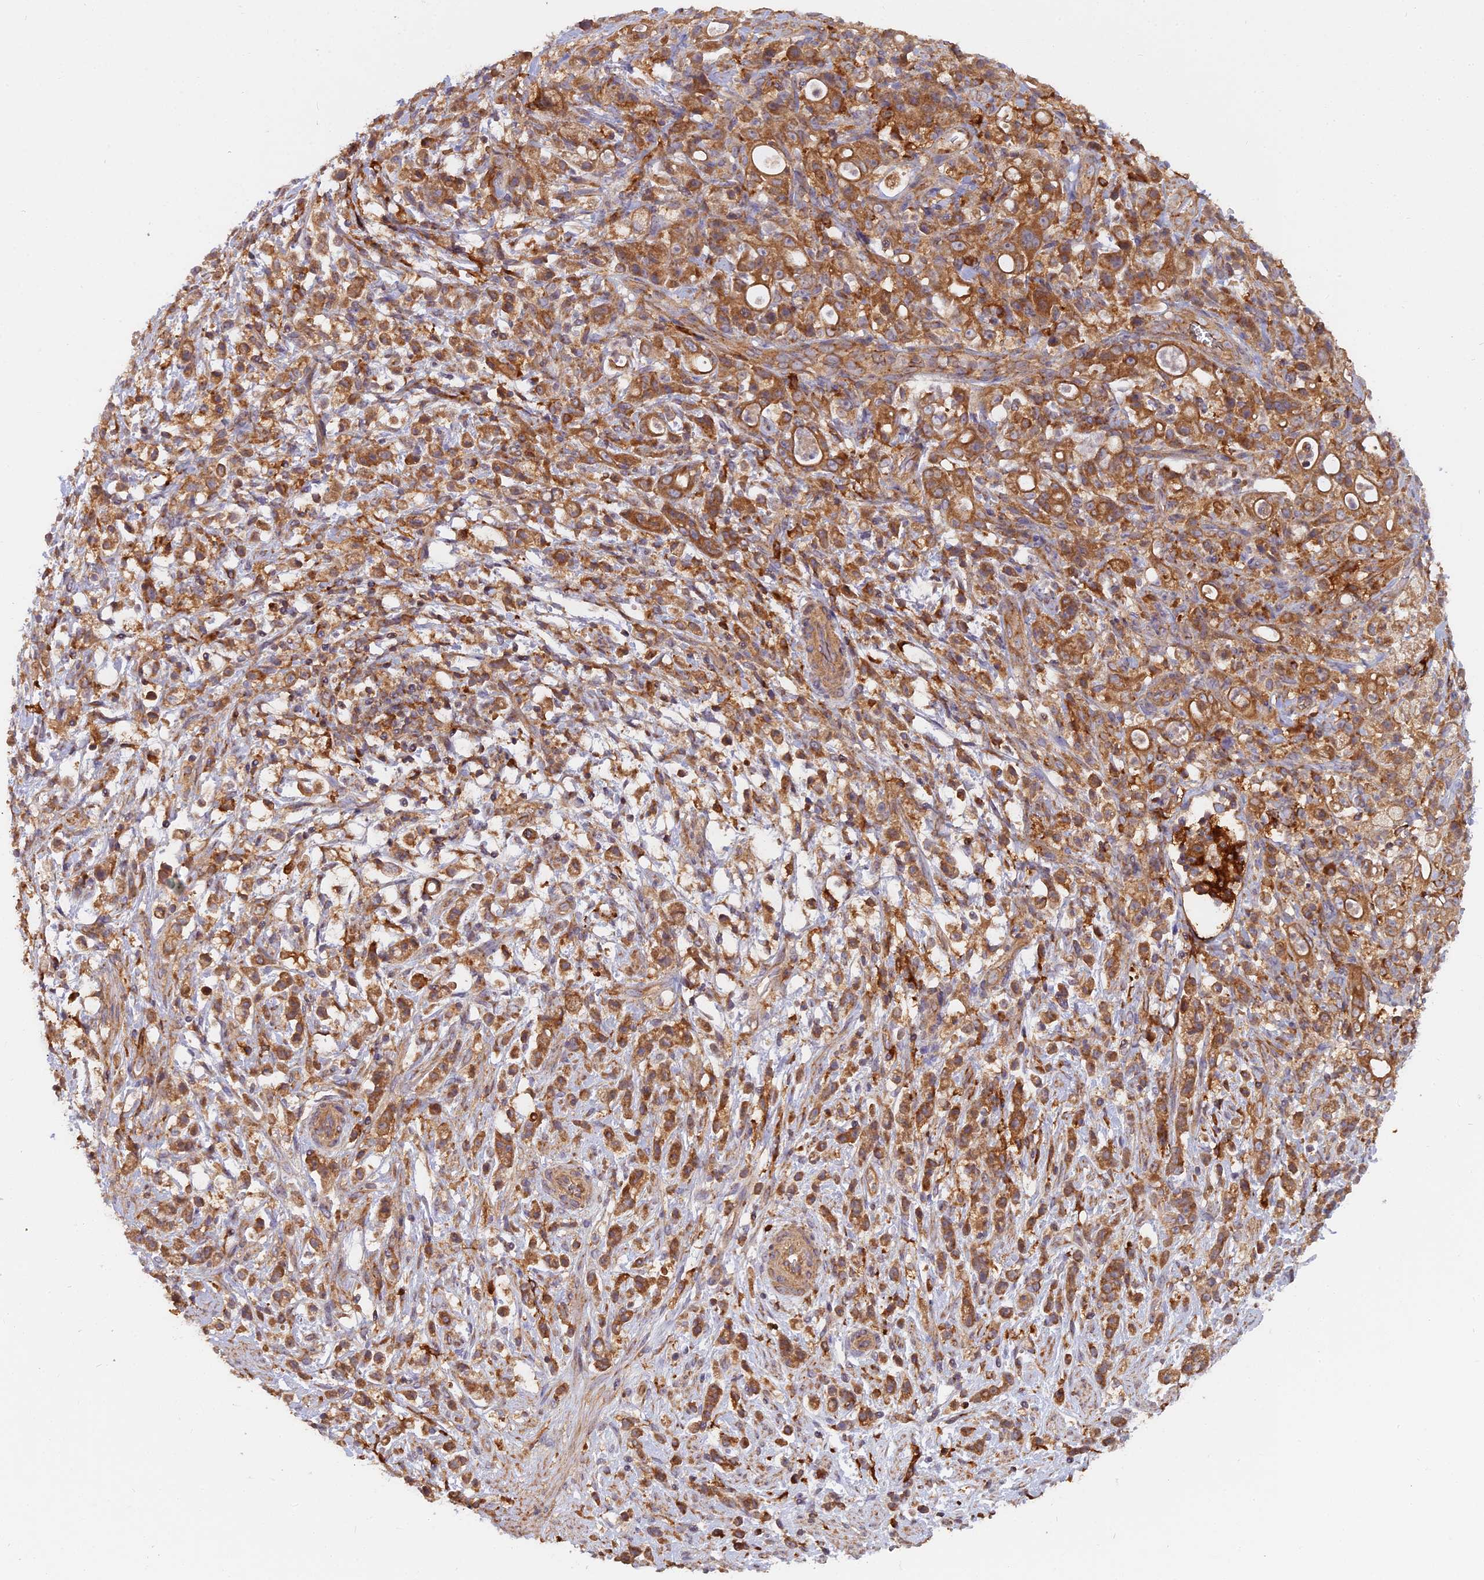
{"staining": {"intensity": "strong", "quantity": ">75%", "location": "cytoplasmic/membranous"}, "tissue": "stomach cancer", "cell_type": "Tumor cells", "image_type": "cancer", "snomed": [{"axis": "morphology", "description": "Adenocarcinoma, NOS"}, {"axis": "topography", "description": "Stomach"}], "caption": "About >75% of tumor cells in human stomach cancer show strong cytoplasmic/membranous protein positivity as visualized by brown immunohistochemical staining.", "gene": "CCDC167", "patient": {"sex": "female", "age": 60}}